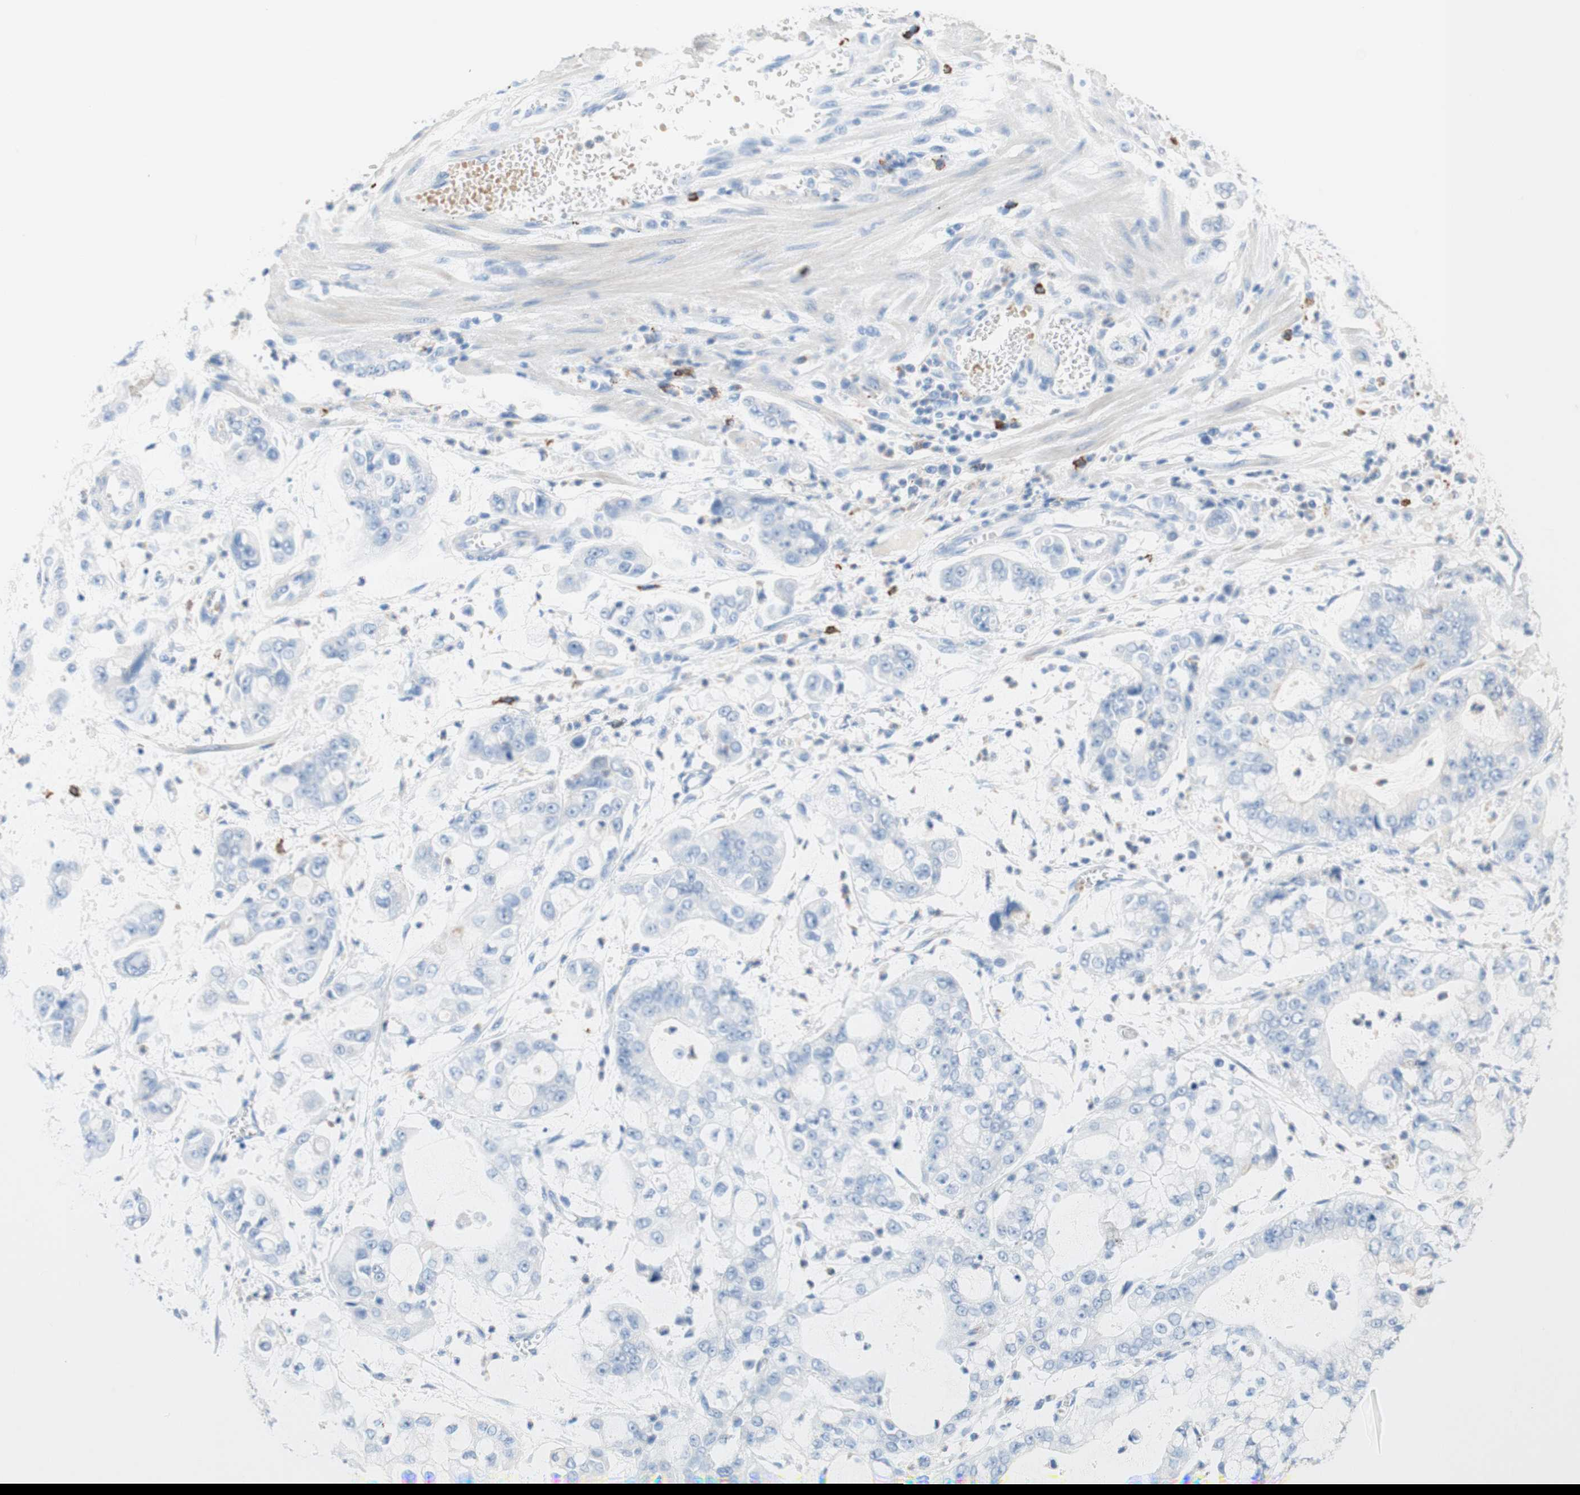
{"staining": {"intensity": "negative", "quantity": "none", "location": "none"}, "tissue": "stomach cancer", "cell_type": "Tumor cells", "image_type": "cancer", "snomed": [{"axis": "morphology", "description": "Adenocarcinoma, NOS"}, {"axis": "topography", "description": "Stomach"}], "caption": "Stomach cancer (adenocarcinoma) was stained to show a protein in brown. There is no significant positivity in tumor cells. (DAB immunohistochemistry (IHC) visualized using brightfield microscopy, high magnification).", "gene": "CEACAM1", "patient": {"sex": "male", "age": 76}}